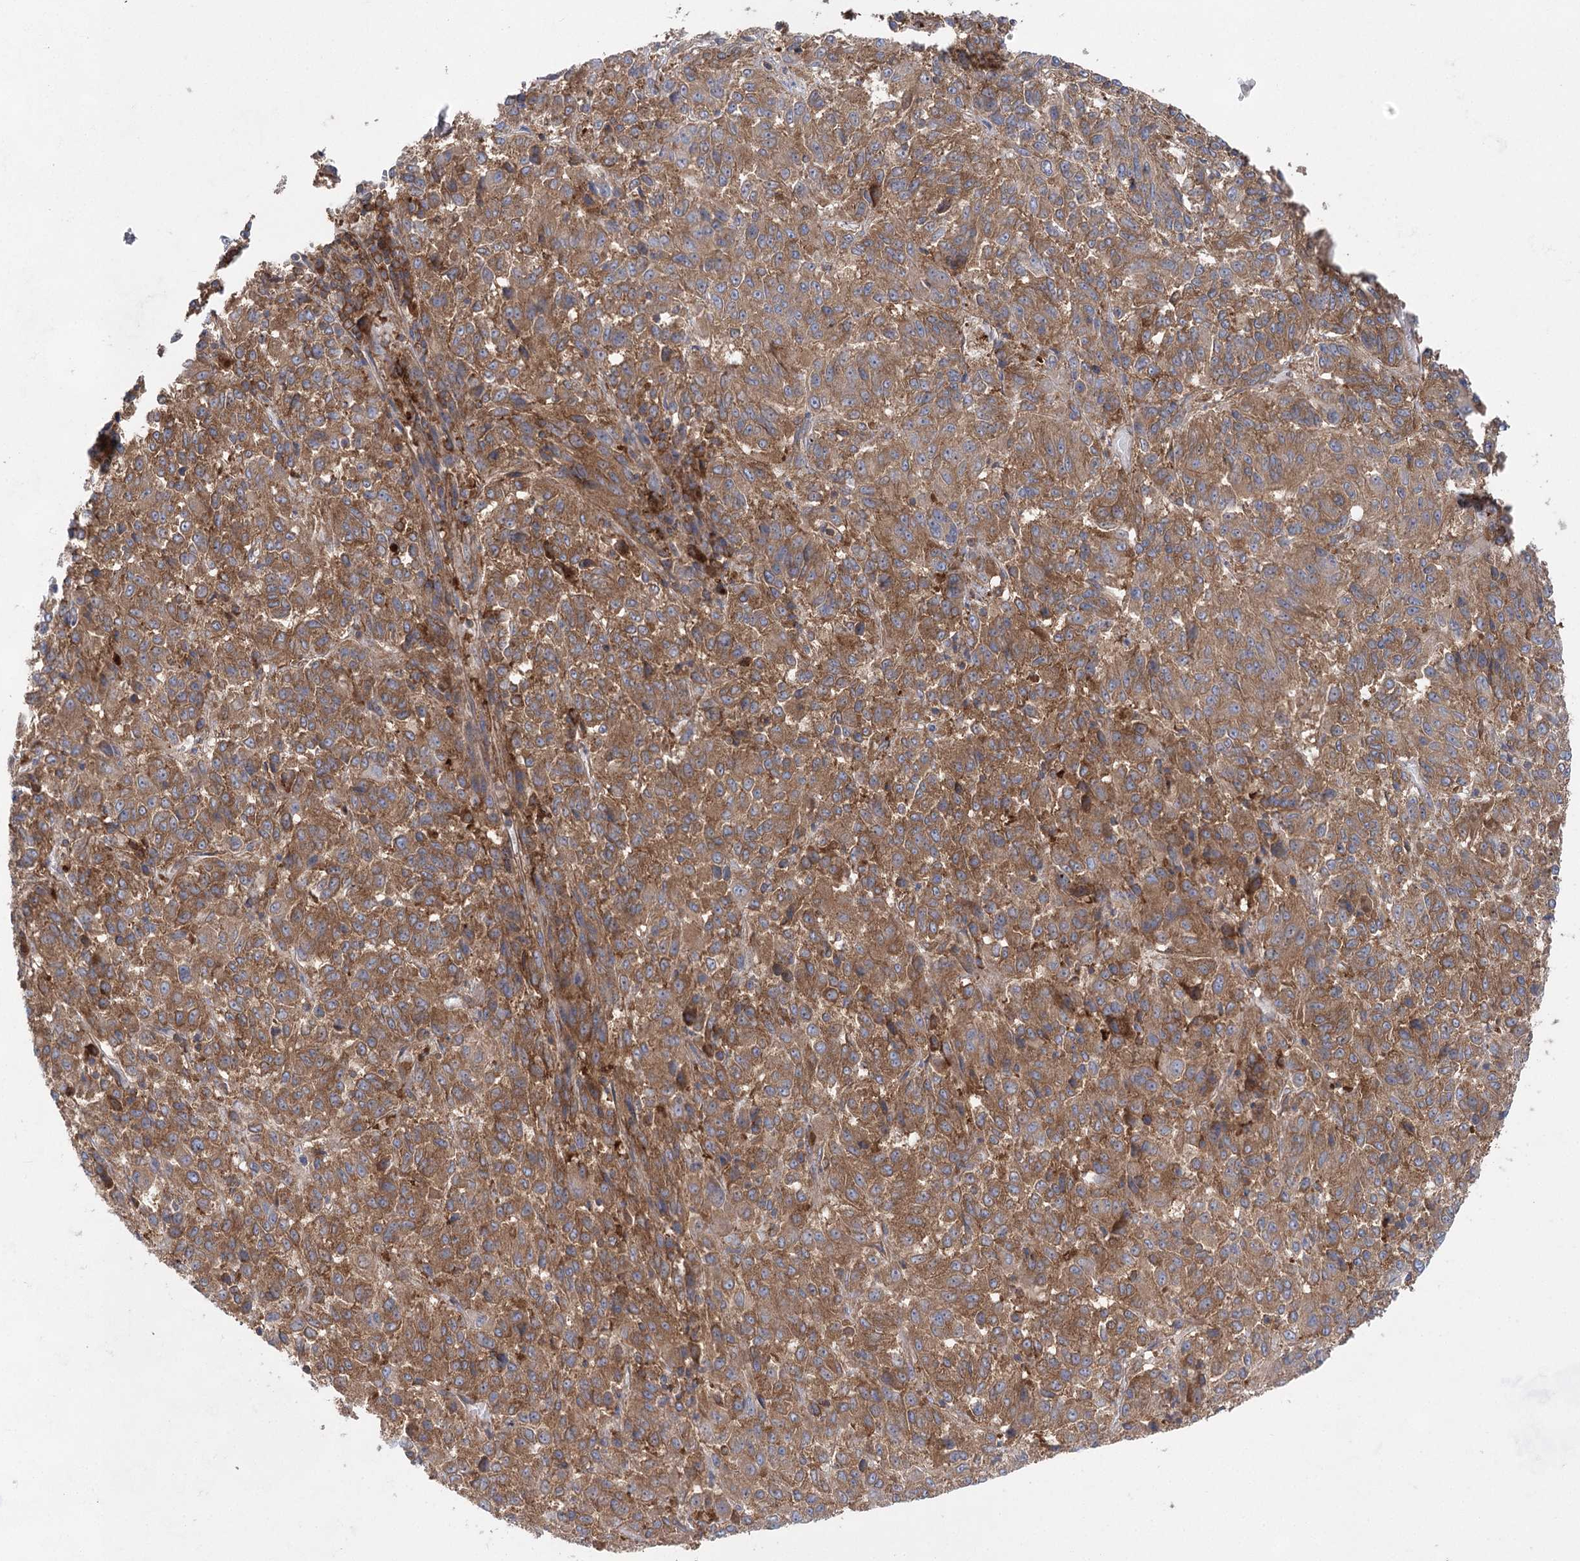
{"staining": {"intensity": "moderate", "quantity": ">75%", "location": "cytoplasmic/membranous"}, "tissue": "melanoma", "cell_type": "Tumor cells", "image_type": "cancer", "snomed": [{"axis": "morphology", "description": "Malignant melanoma, Metastatic site"}, {"axis": "topography", "description": "Lung"}], "caption": "Human melanoma stained with a brown dye shows moderate cytoplasmic/membranous positive expression in approximately >75% of tumor cells.", "gene": "EIF3A", "patient": {"sex": "male", "age": 64}}